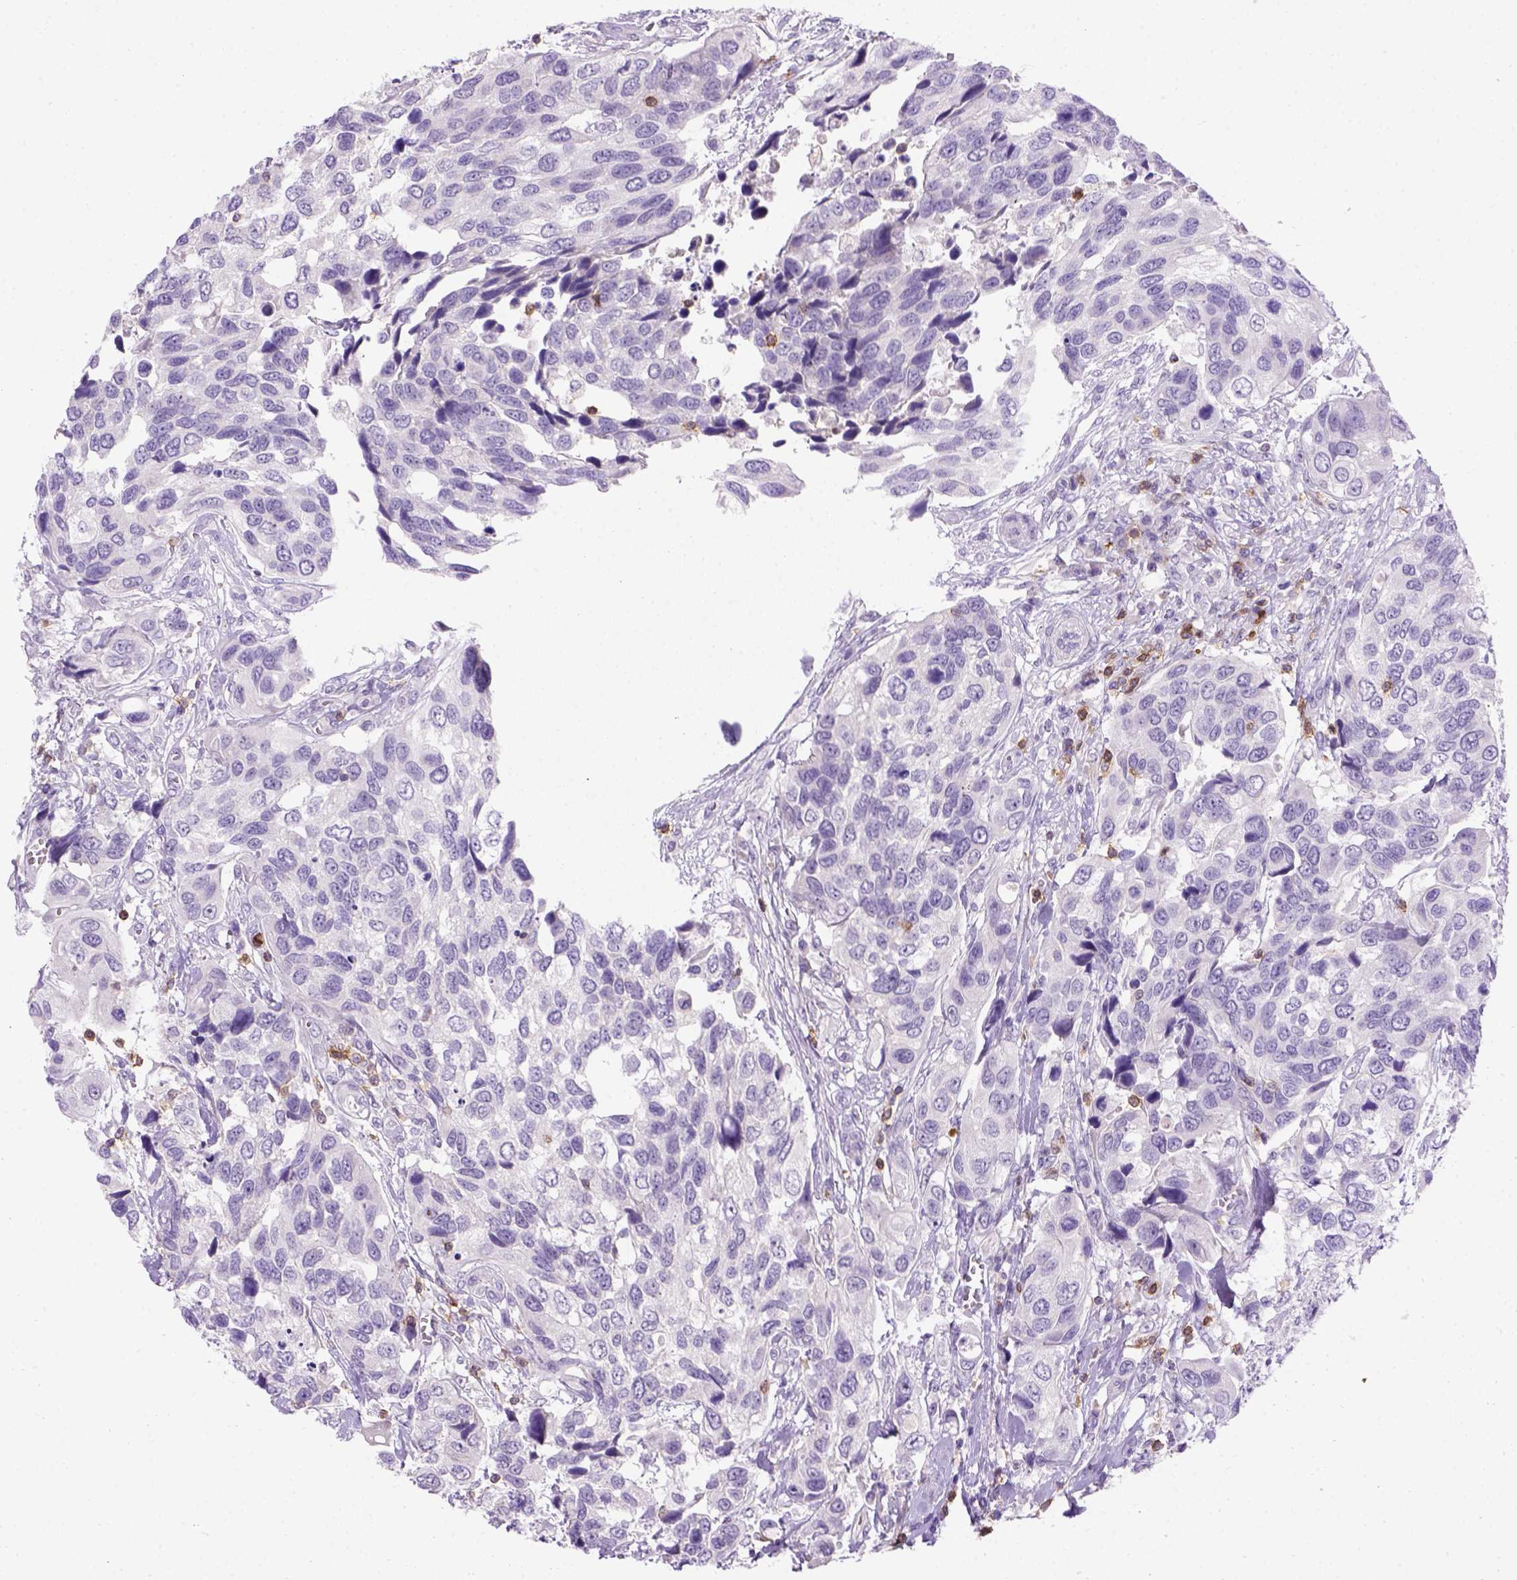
{"staining": {"intensity": "negative", "quantity": "none", "location": "none"}, "tissue": "urothelial cancer", "cell_type": "Tumor cells", "image_type": "cancer", "snomed": [{"axis": "morphology", "description": "Urothelial carcinoma, High grade"}, {"axis": "topography", "description": "Urinary bladder"}], "caption": "Immunohistochemistry photomicrograph of high-grade urothelial carcinoma stained for a protein (brown), which exhibits no positivity in tumor cells.", "gene": "CD3E", "patient": {"sex": "male", "age": 60}}